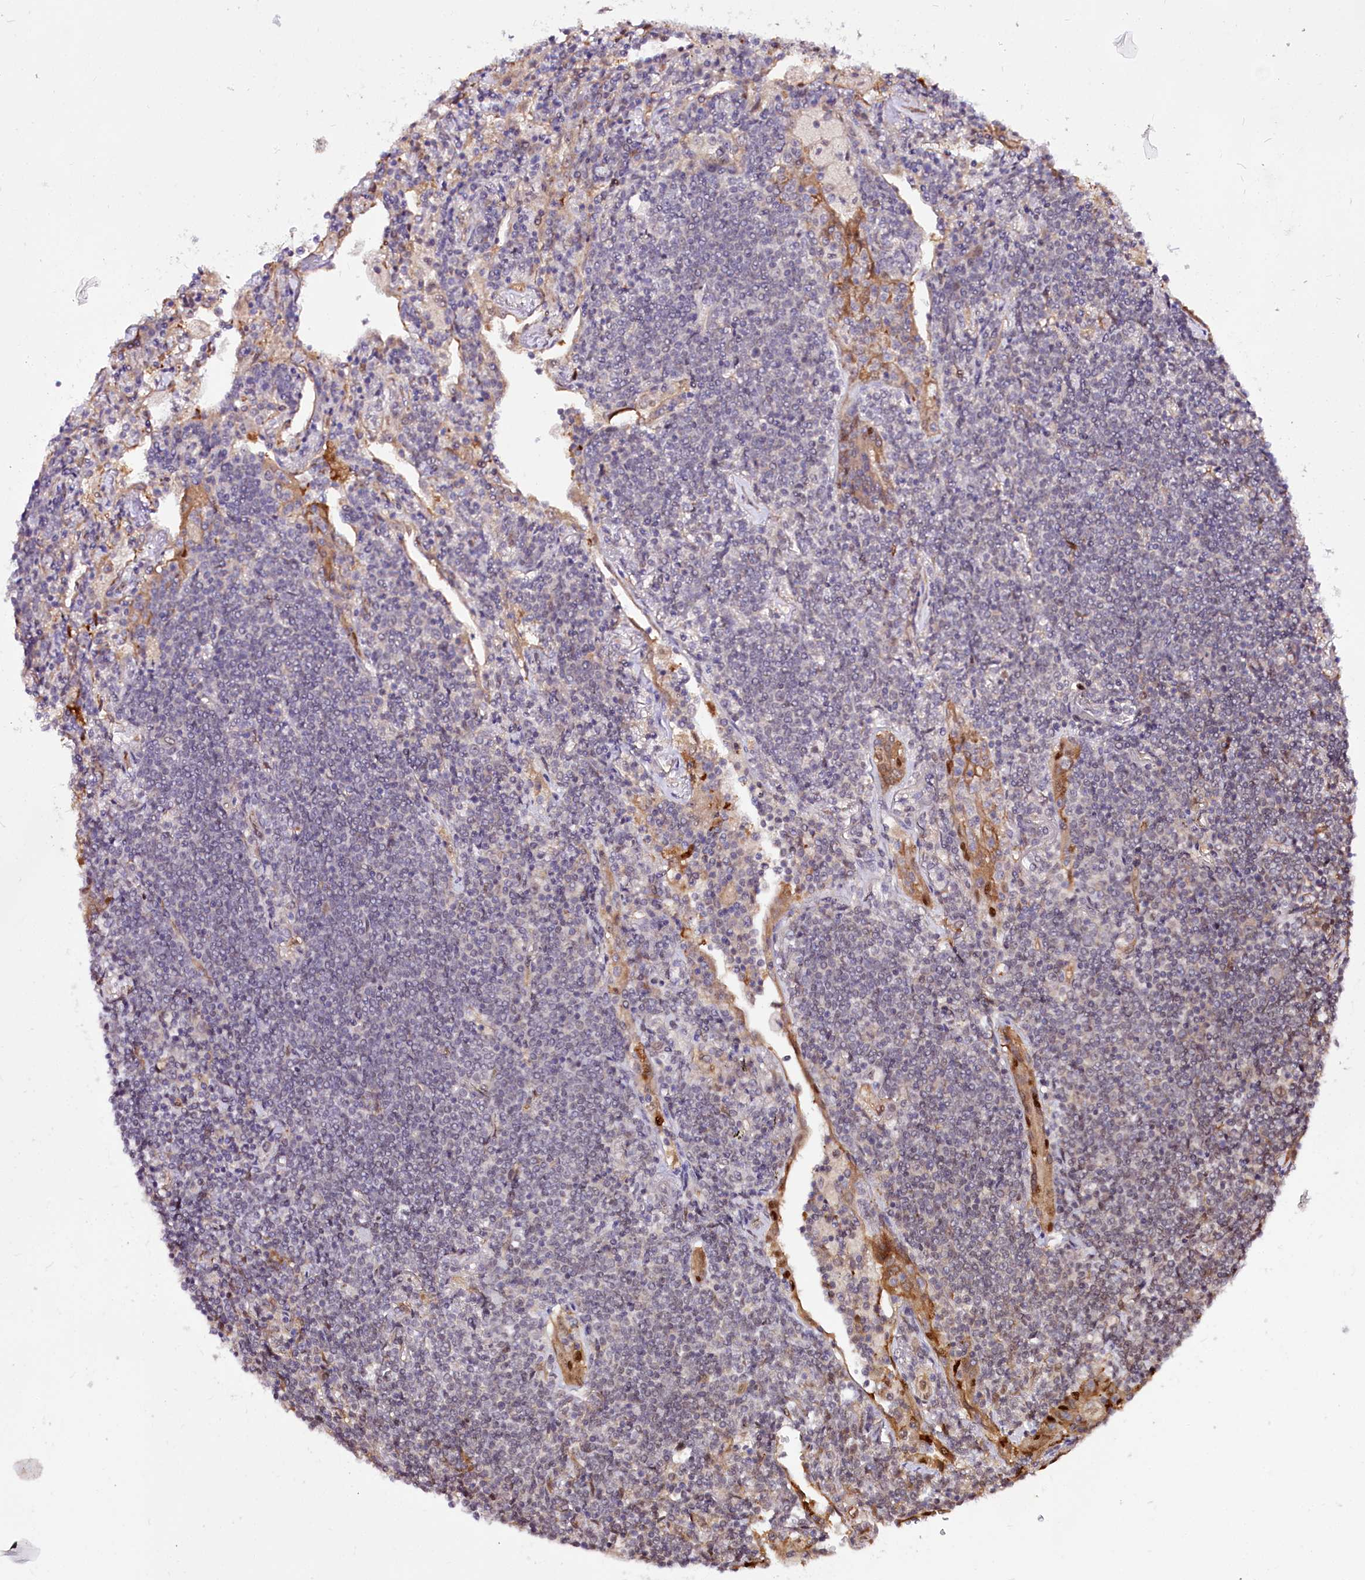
{"staining": {"intensity": "negative", "quantity": "none", "location": "none"}, "tissue": "lymphoma", "cell_type": "Tumor cells", "image_type": "cancer", "snomed": [{"axis": "morphology", "description": "Malignant lymphoma, non-Hodgkin's type, Low grade"}, {"axis": "topography", "description": "Lung"}], "caption": "An immunohistochemistry (IHC) photomicrograph of malignant lymphoma, non-Hodgkin's type (low-grade) is shown. There is no staining in tumor cells of malignant lymphoma, non-Hodgkin's type (low-grade).", "gene": "GNL3L", "patient": {"sex": "female", "age": 71}}